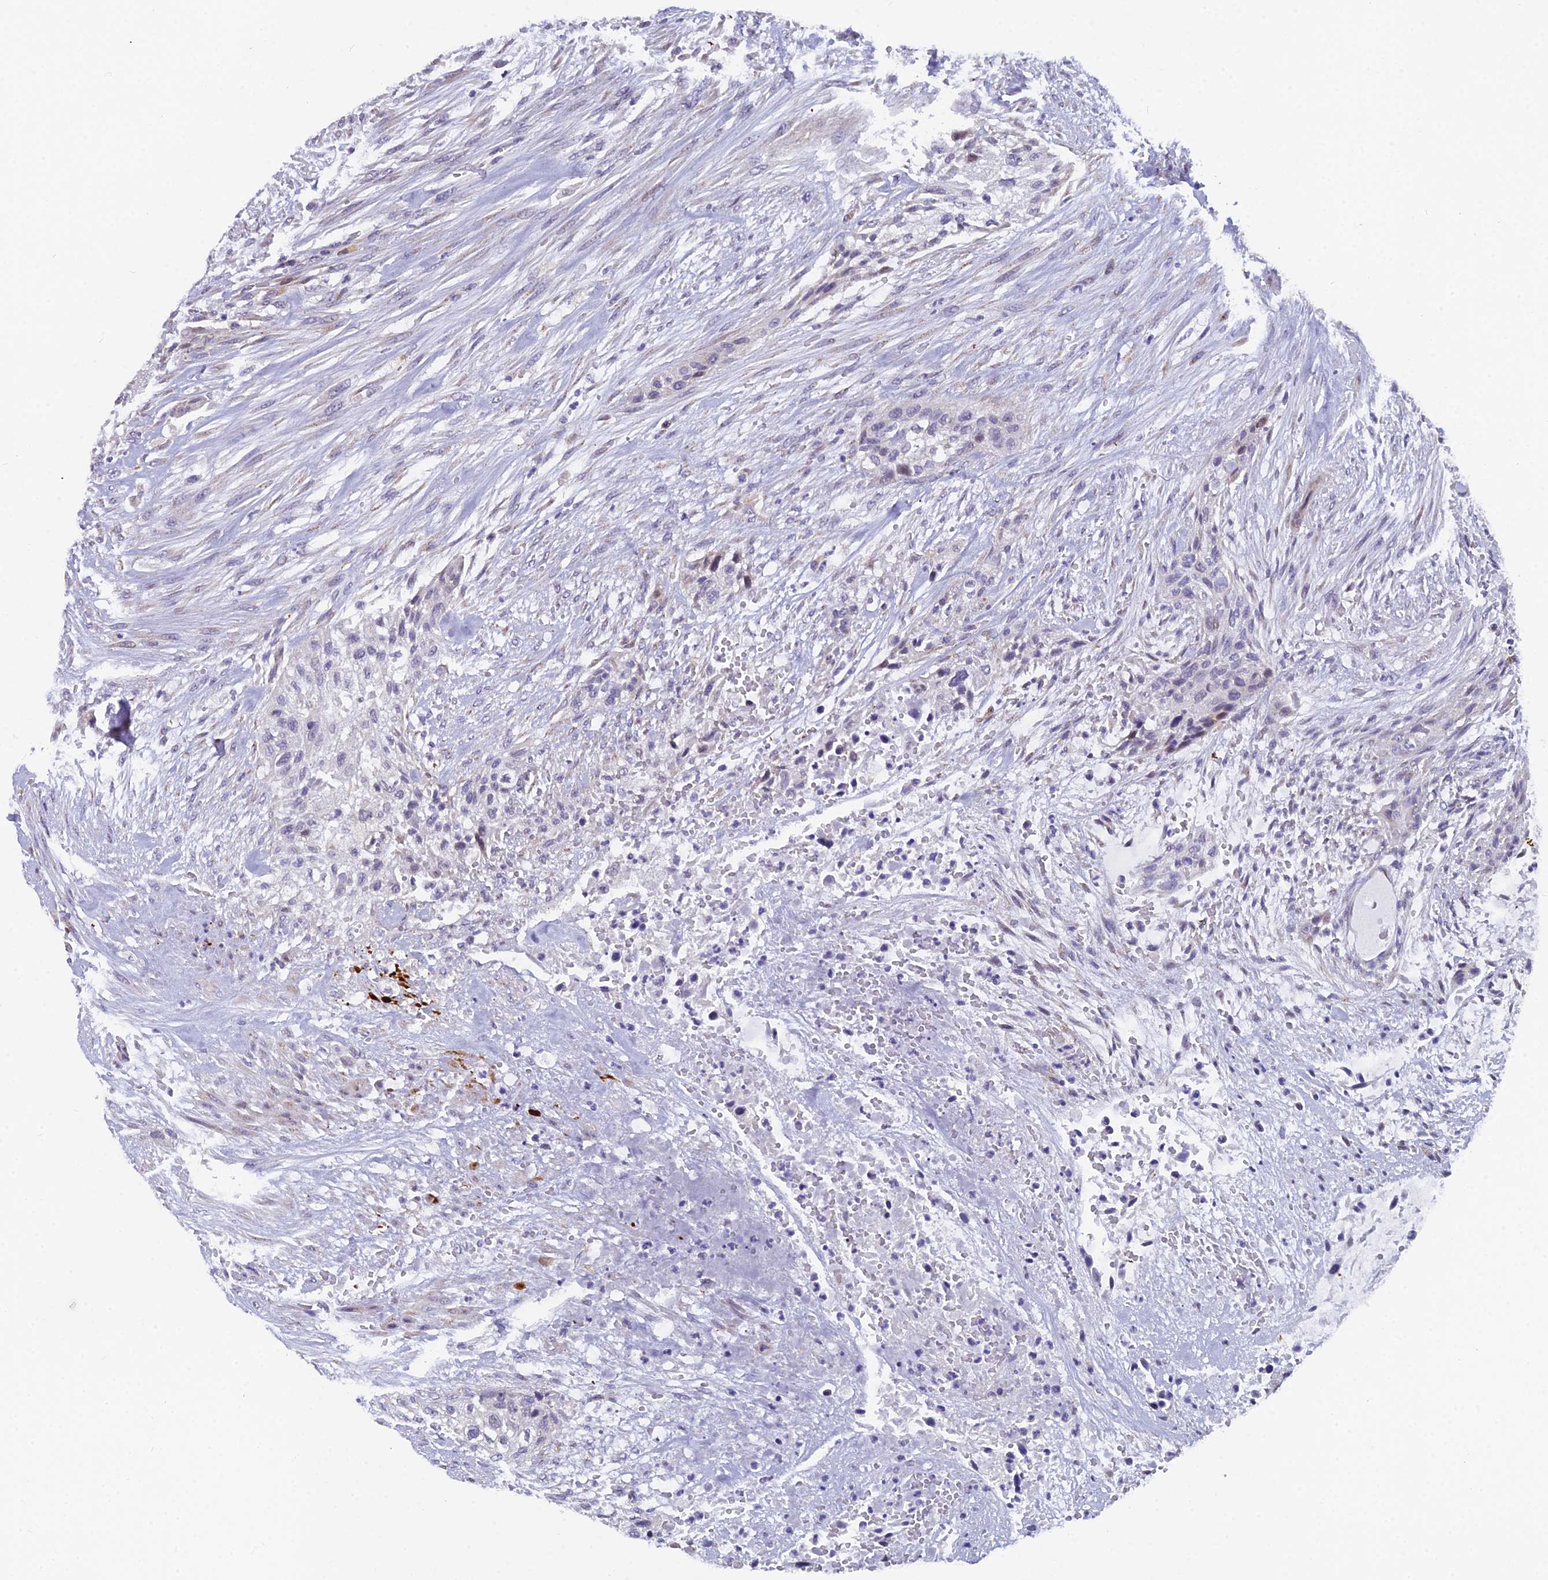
{"staining": {"intensity": "negative", "quantity": "none", "location": "none"}, "tissue": "urothelial cancer", "cell_type": "Tumor cells", "image_type": "cancer", "snomed": [{"axis": "morphology", "description": "Urothelial carcinoma, High grade"}, {"axis": "topography", "description": "Urinary bladder"}], "caption": "DAB (3,3'-diaminobenzidine) immunohistochemical staining of urothelial cancer reveals no significant staining in tumor cells.", "gene": "XKR9", "patient": {"sex": "male", "age": 35}}